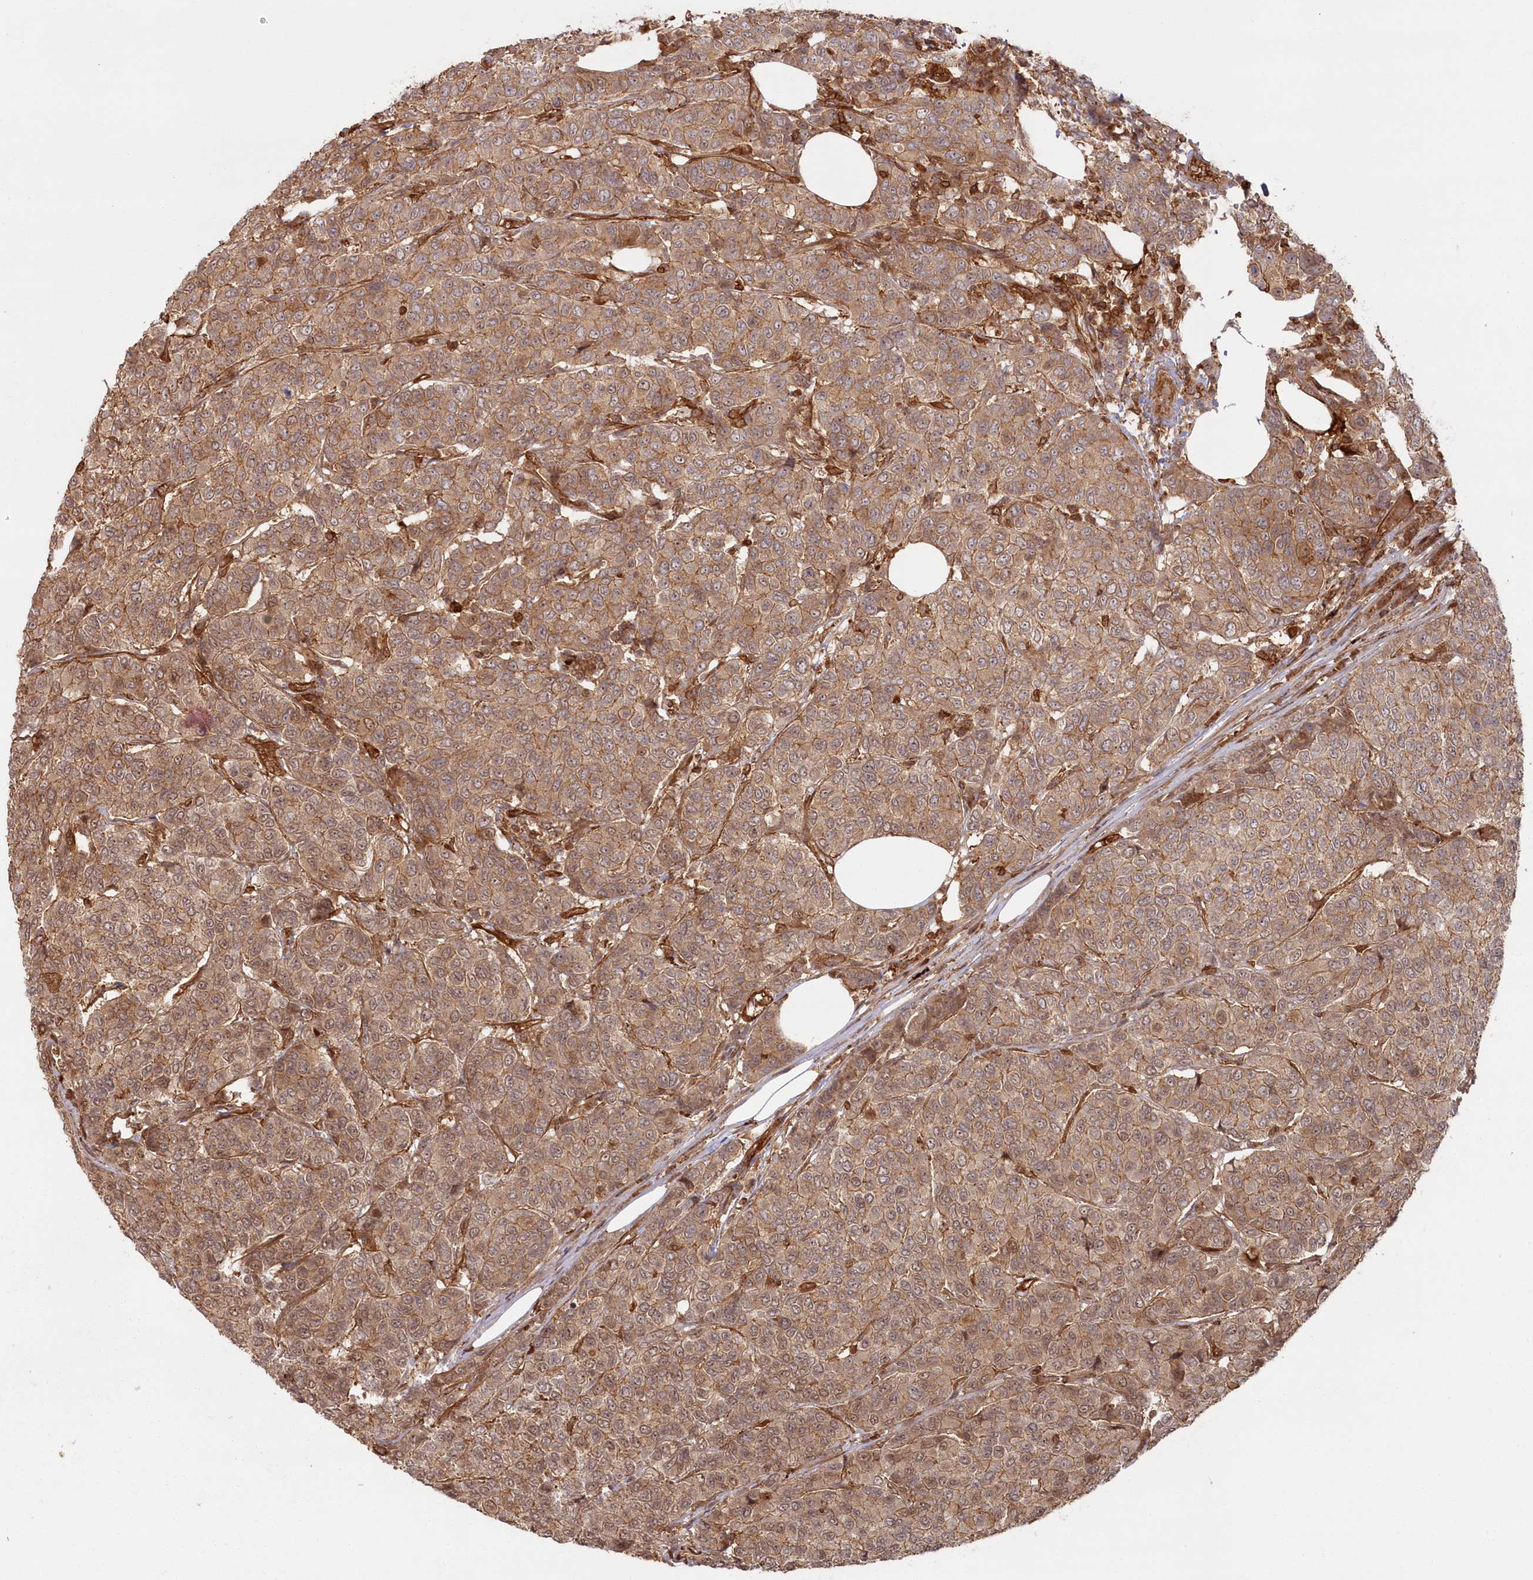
{"staining": {"intensity": "moderate", "quantity": ">75%", "location": "cytoplasmic/membranous"}, "tissue": "breast cancer", "cell_type": "Tumor cells", "image_type": "cancer", "snomed": [{"axis": "morphology", "description": "Duct carcinoma"}, {"axis": "topography", "description": "Breast"}], "caption": "Breast cancer stained with a protein marker demonstrates moderate staining in tumor cells.", "gene": "RGCC", "patient": {"sex": "female", "age": 55}}